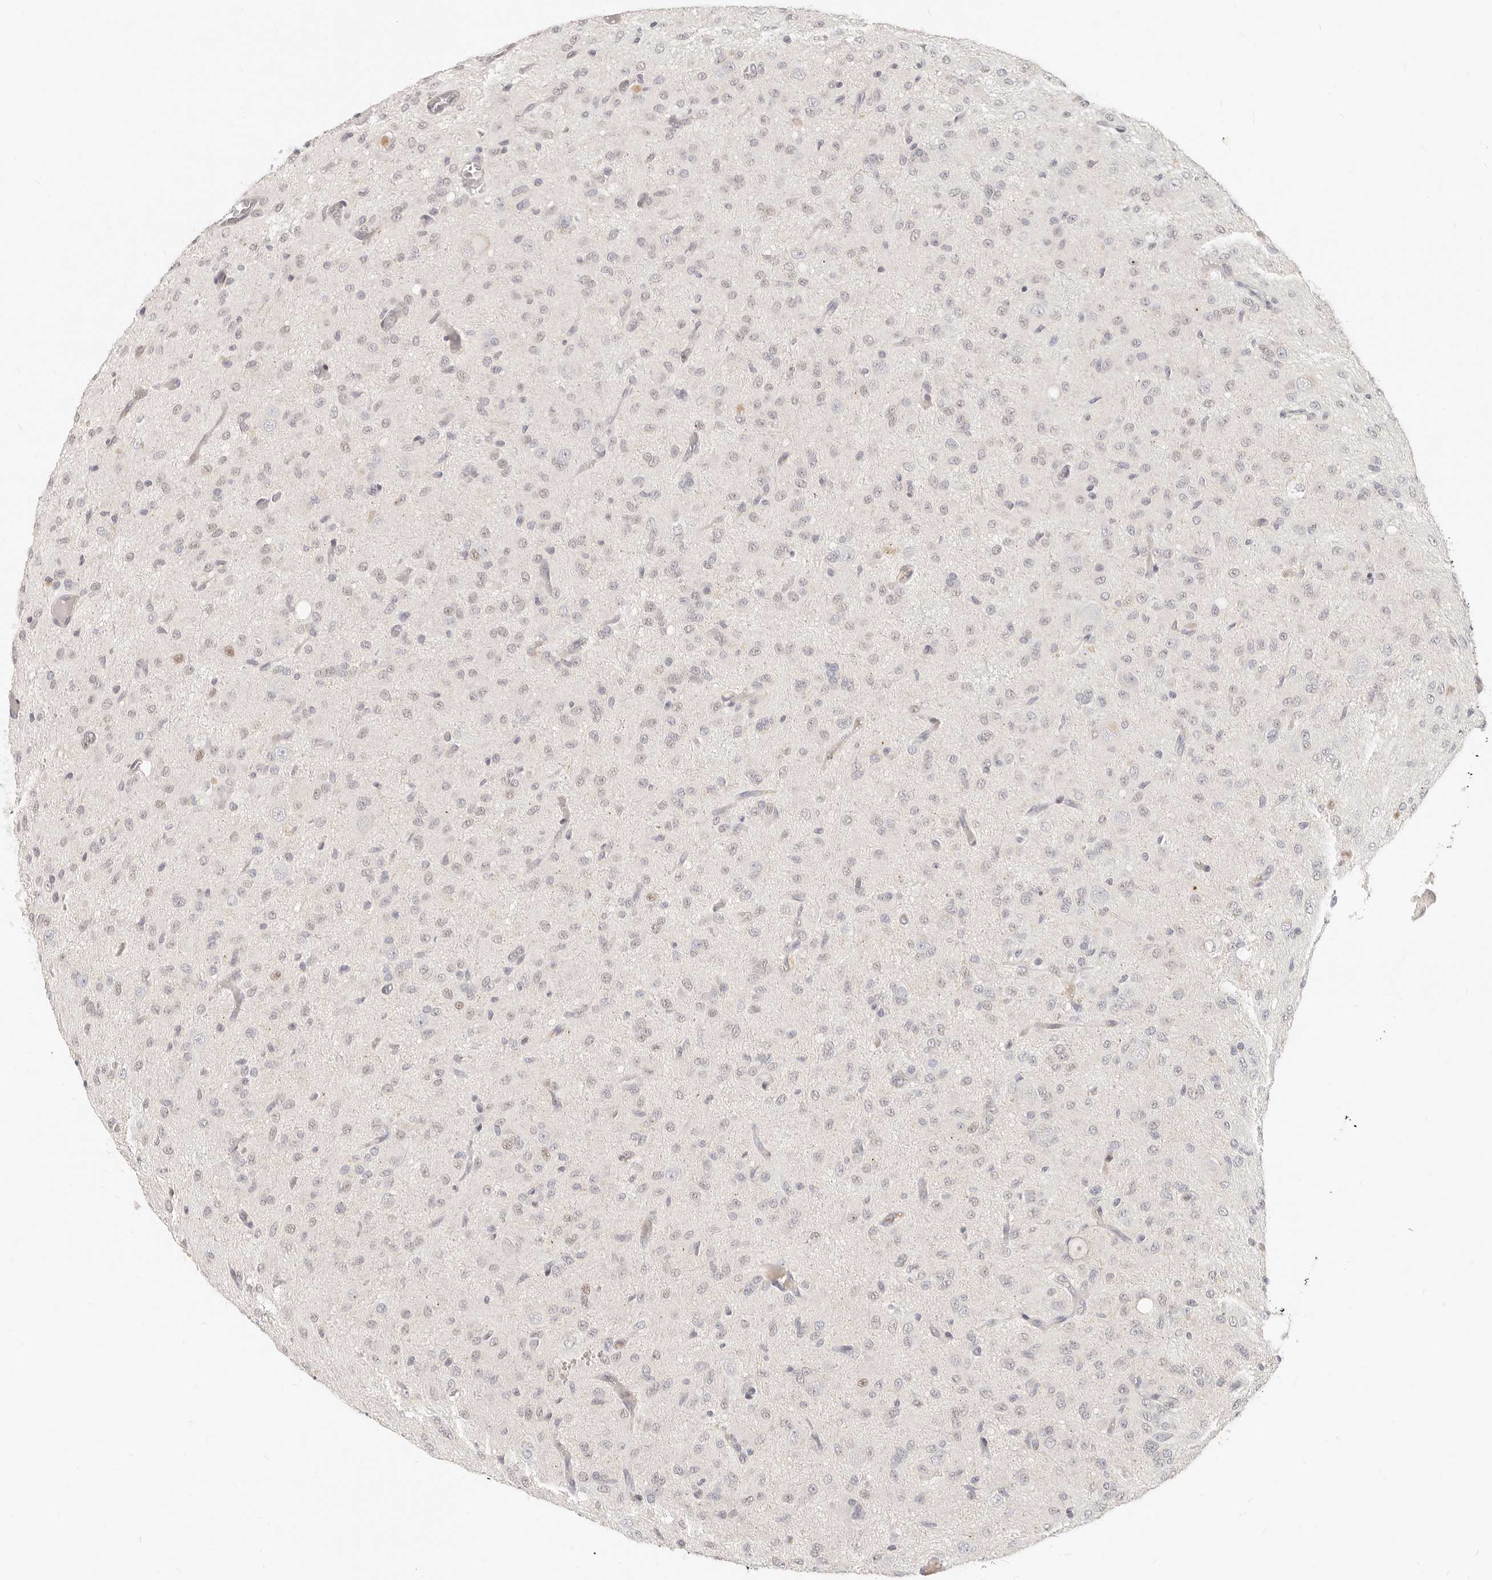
{"staining": {"intensity": "negative", "quantity": "none", "location": "none"}, "tissue": "glioma", "cell_type": "Tumor cells", "image_type": "cancer", "snomed": [{"axis": "morphology", "description": "Glioma, malignant, High grade"}, {"axis": "topography", "description": "Brain"}], "caption": "Tumor cells show no significant protein positivity in high-grade glioma (malignant).", "gene": "LTB4R2", "patient": {"sex": "female", "age": 59}}